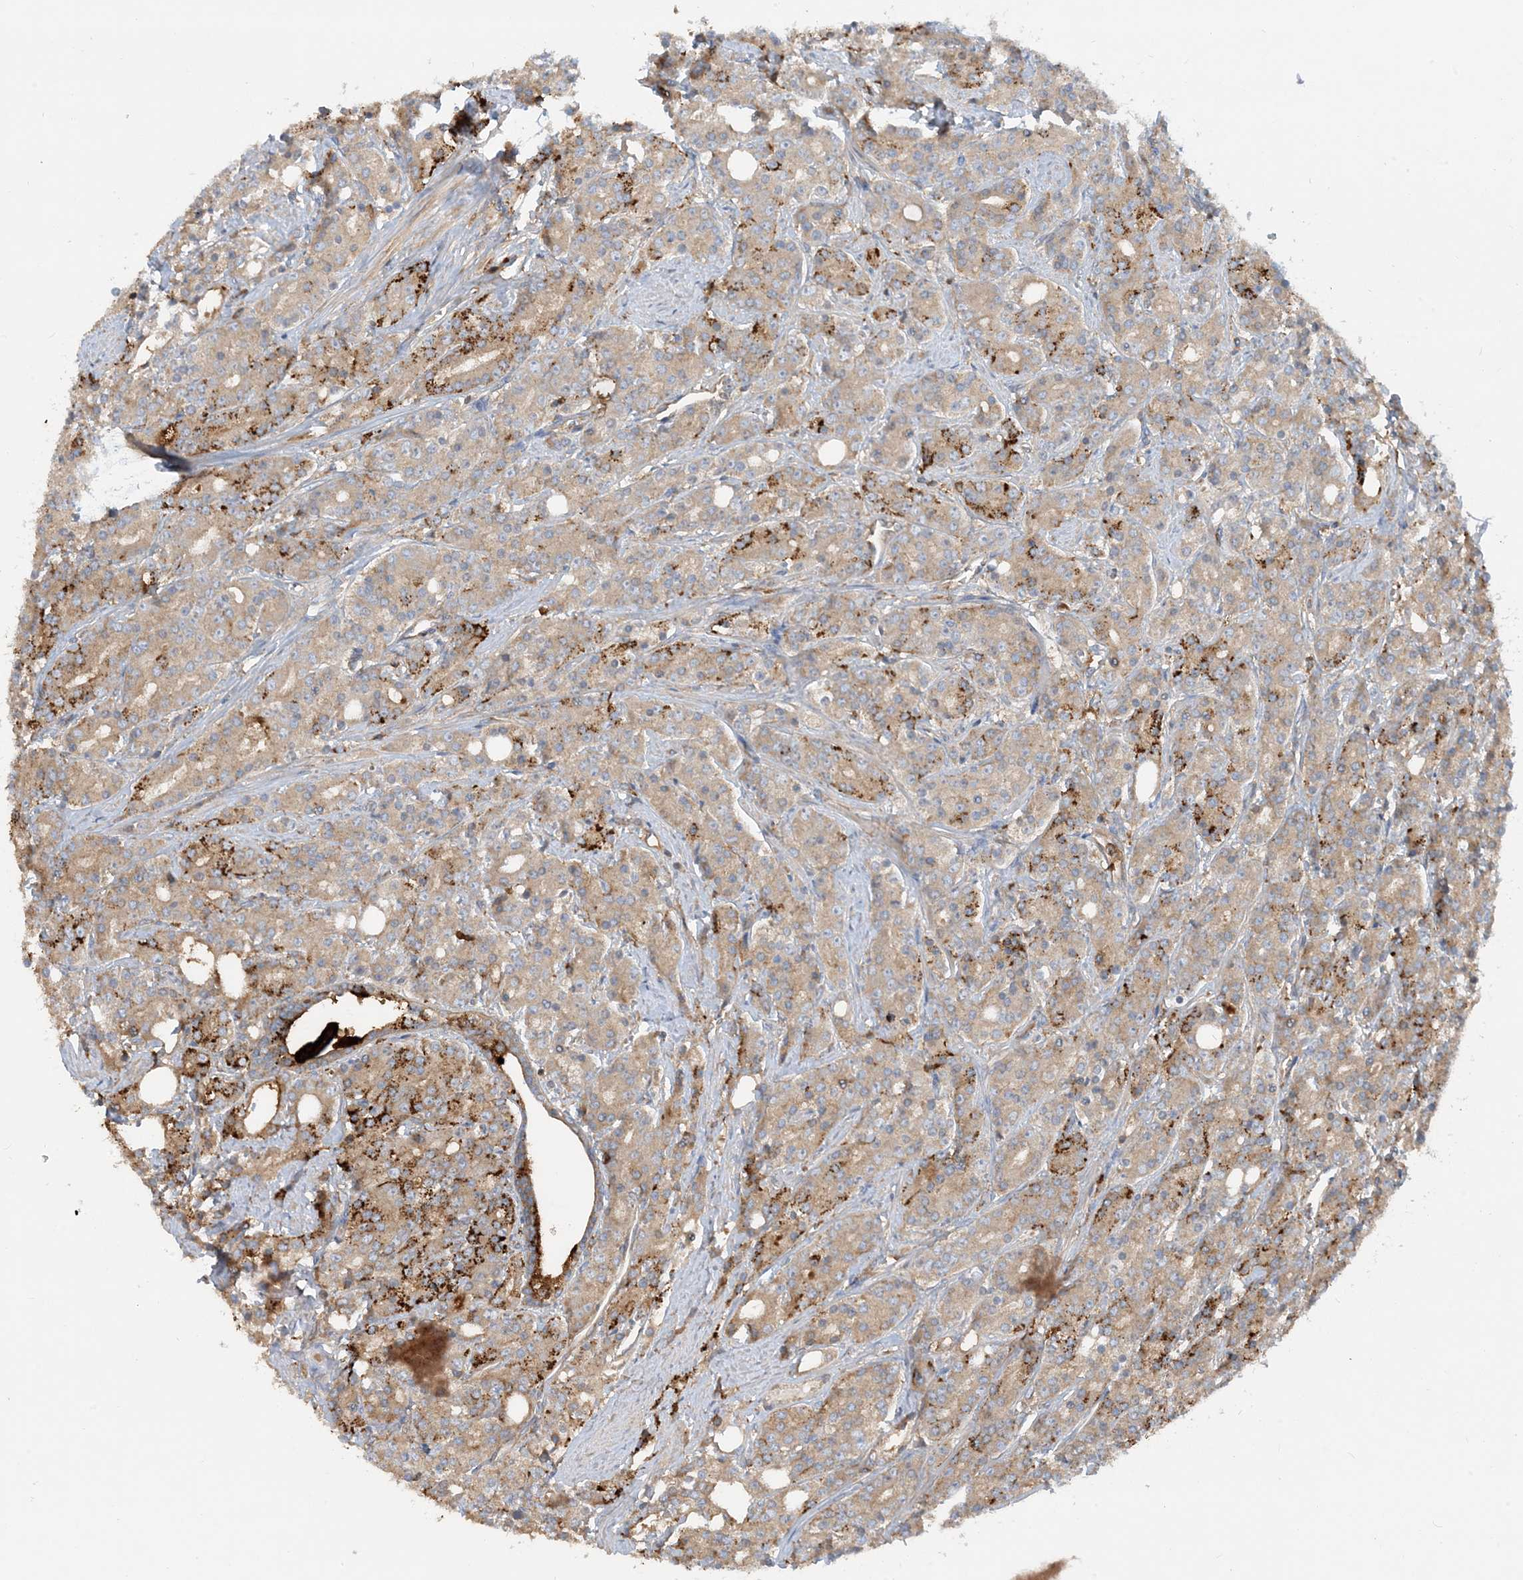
{"staining": {"intensity": "moderate", "quantity": ">75%", "location": "cytoplasmic/membranous"}, "tissue": "prostate cancer", "cell_type": "Tumor cells", "image_type": "cancer", "snomed": [{"axis": "morphology", "description": "Adenocarcinoma, High grade"}, {"axis": "topography", "description": "Prostate"}], "caption": "IHC photomicrograph of high-grade adenocarcinoma (prostate) stained for a protein (brown), which exhibits medium levels of moderate cytoplasmic/membranous staining in about >75% of tumor cells.", "gene": "SFMBT2", "patient": {"sex": "male", "age": 62}}